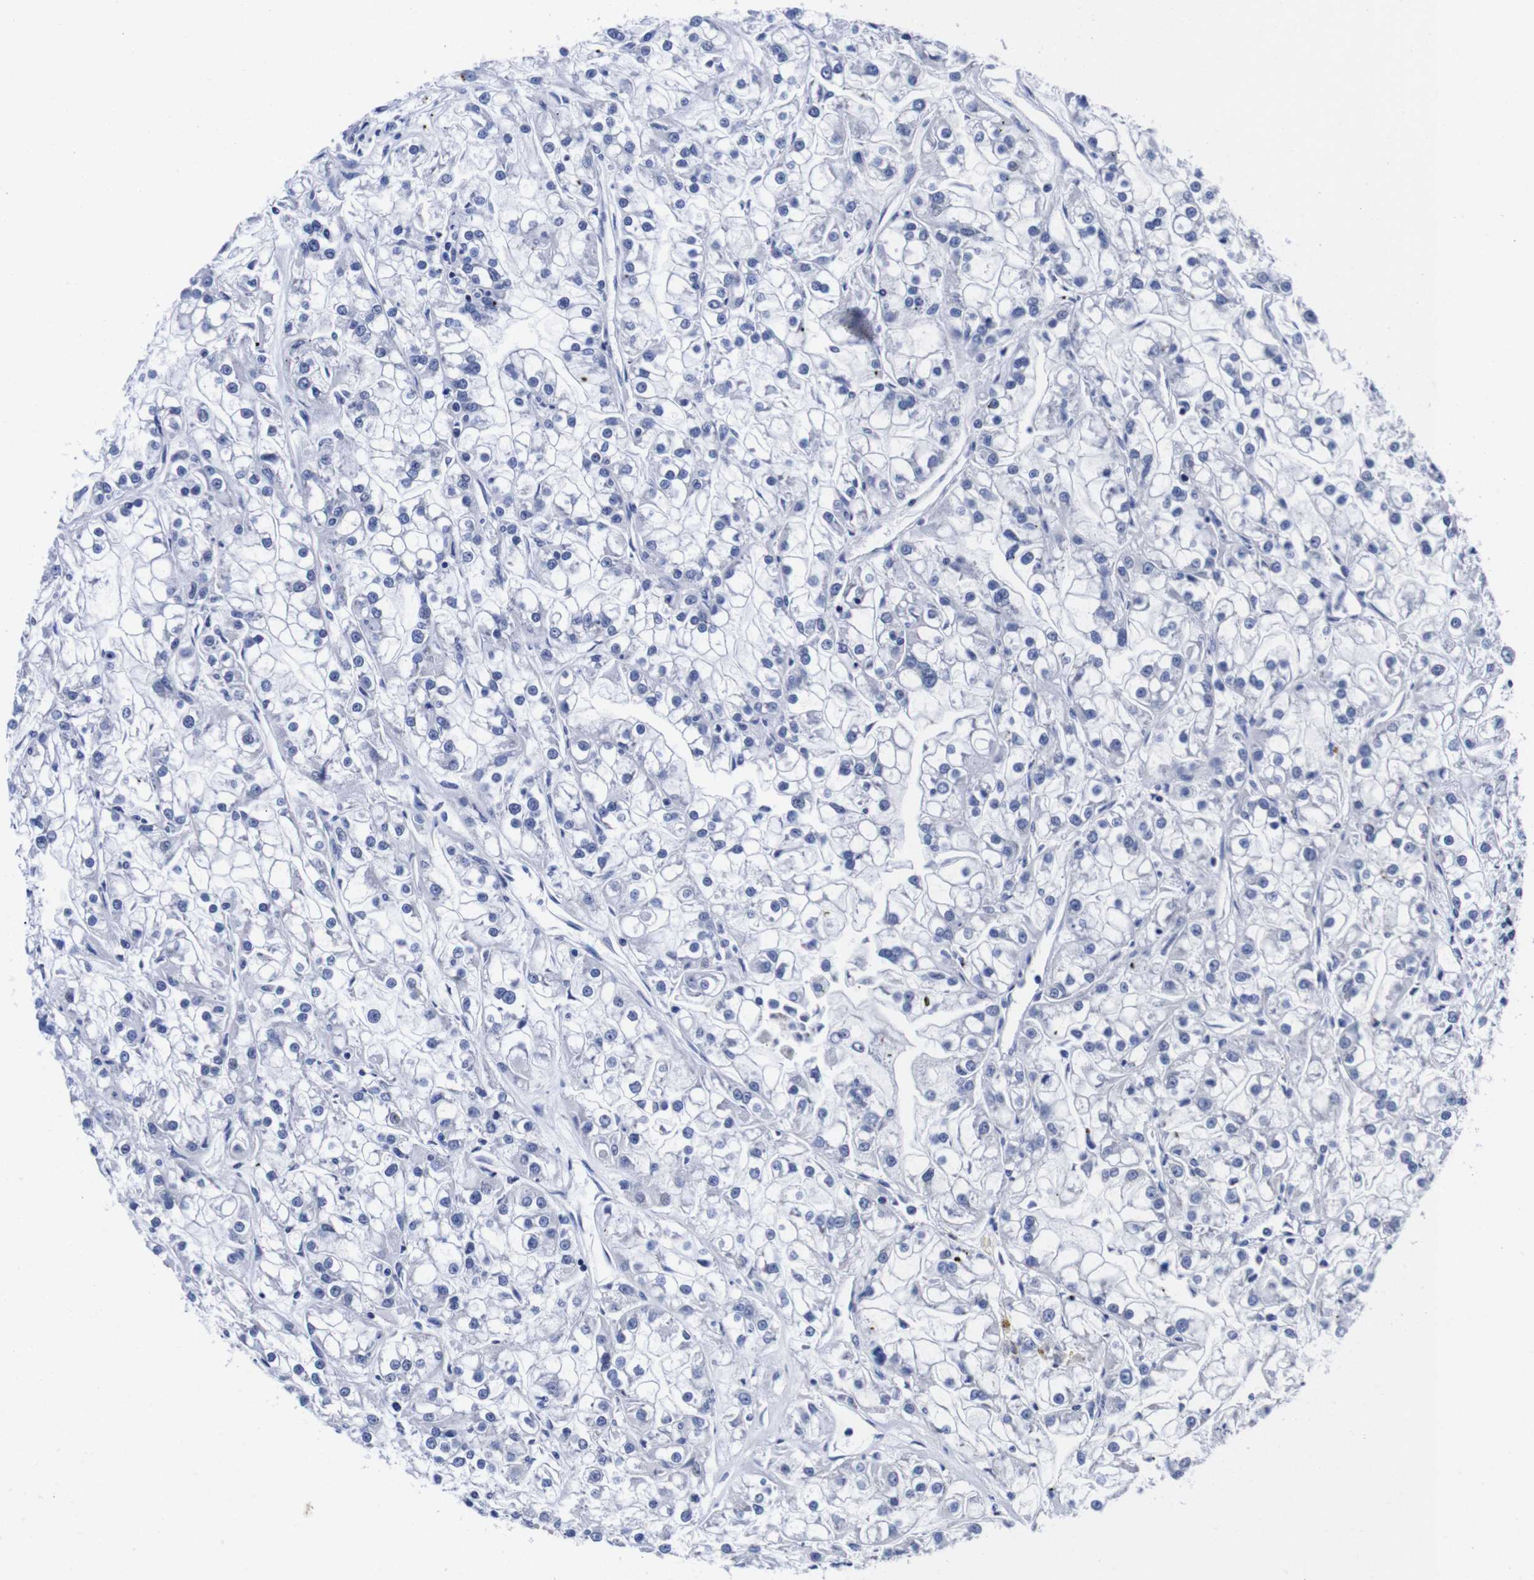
{"staining": {"intensity": "negative", "quantity": "none", "location": "none"}, "tissue": "renal cancer", "cell_type": "Tumor cells", "image_type": "cancer", "snomed": [{"axis": "morphology", "description": "Adenocarcinoma, NOS"}, {"axis": "topography", "description": "Kidney"}], "caption": "Renal cancer (adenocarcinoma) was stained to show a protein in brown. There is no significant positivity in tumor cells.", "gene": "CLEC4G", "patient": {"sex": "female", "age": 52}}